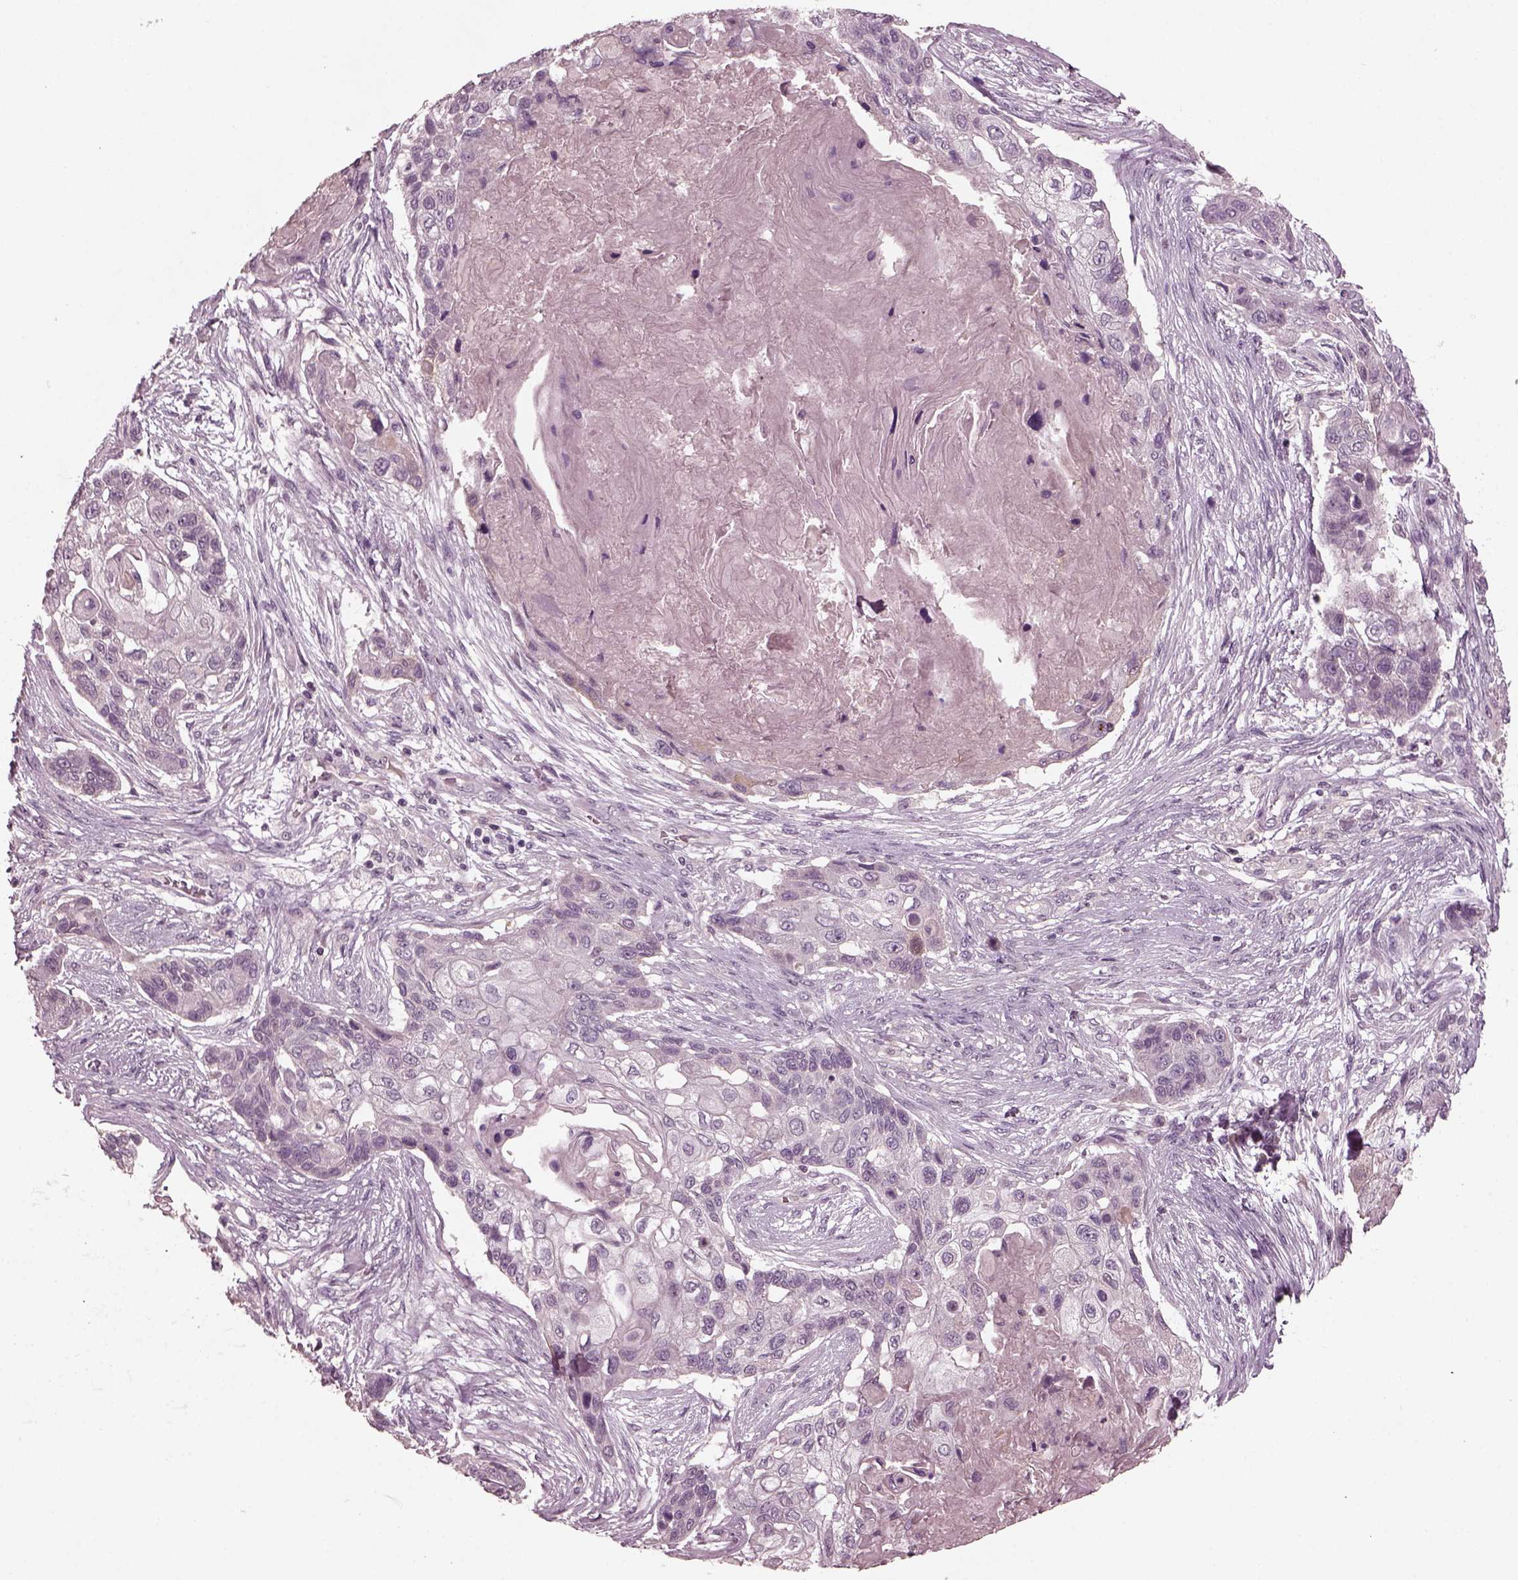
{"staining": {"intensity": "negative", "quantity": "none", "location": "none"}, "tissue": "lung cancer", "cell_type": "Tumor cells", "image_type": "cancer", "snomed": [{"axis": "morphology", "description": "Squamous cell carcinoma, NOS"}, {"axis": "topography", "description": "Lung"}], "caption": "This photomicrograph is of squamous cell carcinoma (lung) stained with immunohistochemistry to label a protein in brown with the nuclei are counter-stained blue. There is no expression in tumor cells.", "gene": "PORCN", "patient": {"sex": "male", "age": 69}}